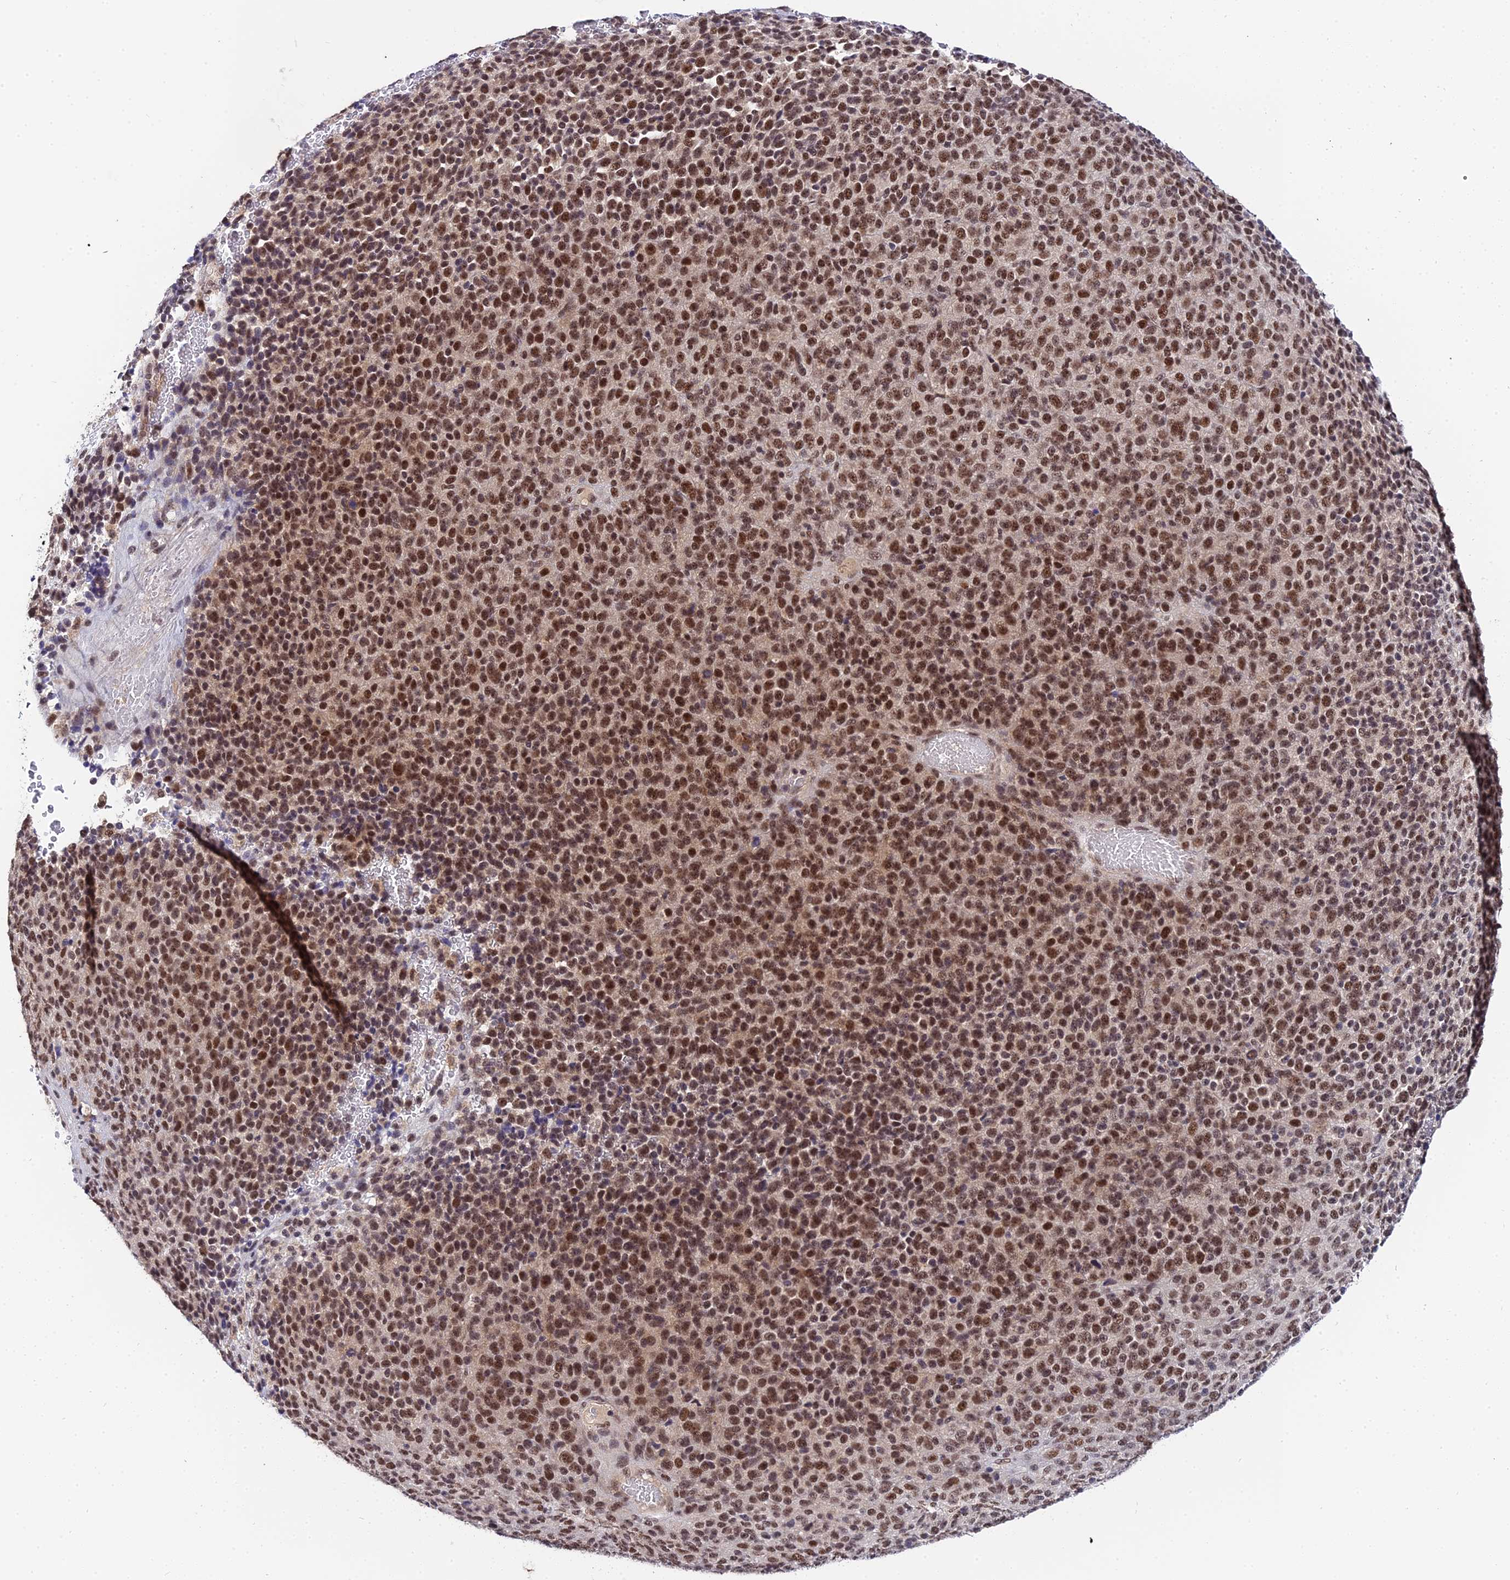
{"staining": {"intensity": "strong", "quantity": ">75%", "location": "nuclear"}, "tissue": "melanoma", "cell_type": "Tumor cells", "image_type": "cancer", "snomed": [{"axis": "morphology", "description": "Malignant melanoma, Metastatic site"}, {"axis": "topography", "description": "Brain"}], "caption": "The immunohistochemical stain highlights strong nuclear expression in tumor cells of malignant melanoma (metastatic site) tissue. (IHC, brightfield microscopy, high magnification).", "gene": "EXOSC3", "patient": {"sex": "female", "age": 56}}